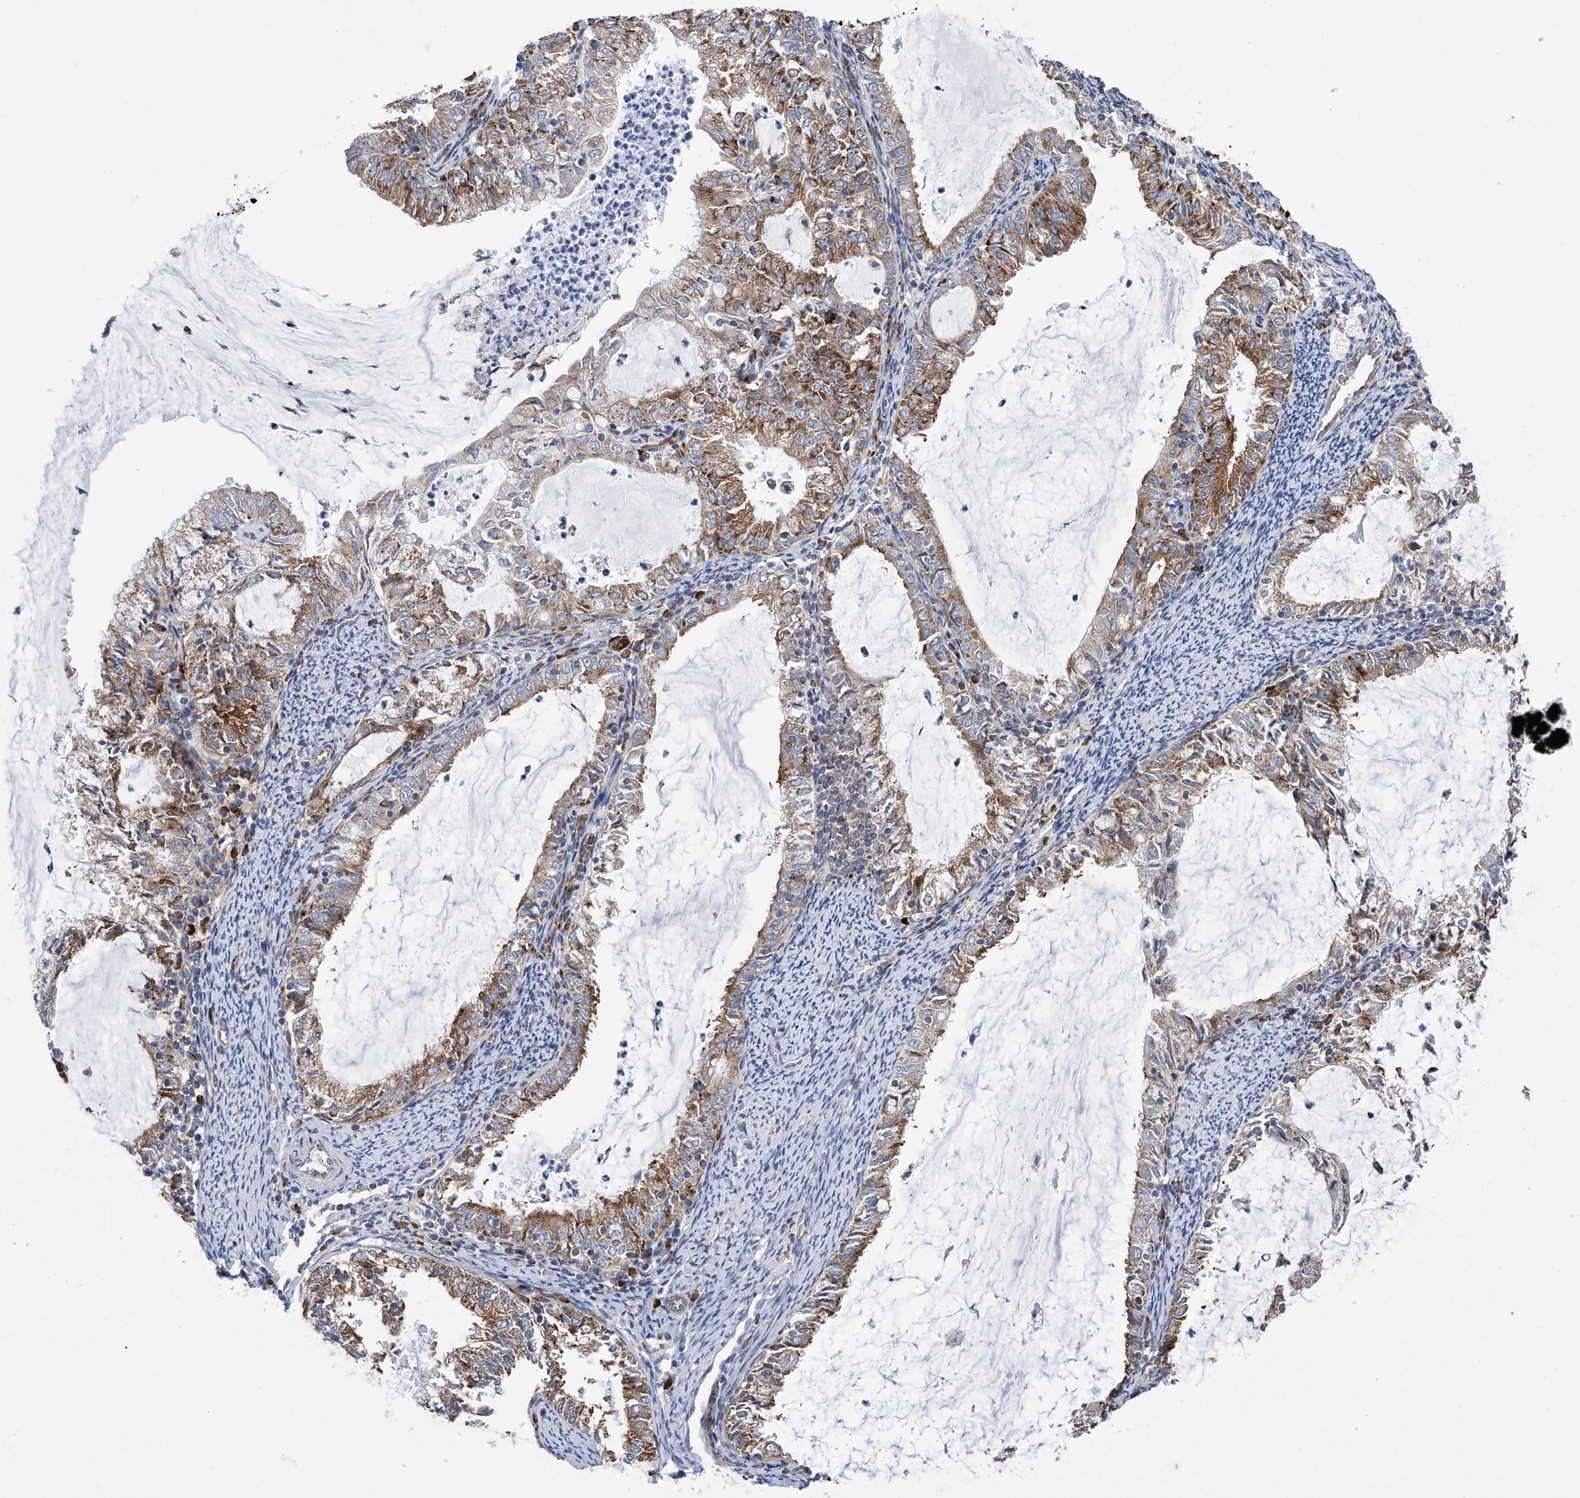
{"staining": {"intensity": "moderate", "quantity": ">75%", "location": "cytoplasmic/membranous"}, "tissue": "endometrial cancer", "cell_type": "Tumor cells", "image_type": "cancer", "snomed": [{"axis": "morphology", "description": "Adenocarcinoma, NOS"}, {"axis": "topography", "description": "Endometrium"}], "caption": "Immunohistochemistry (IHC) (DAB (3,3'-diaminobenzidine)) staining of human endometrial cancer (adenocarcinoma) reveals moderate cytoplasmic/membranous protein staining in approximately >75% of tumor cells. Immunohistochemistry (IHC) stains the protein in brown and the nuclei are stained blue.", "gene": "RPL26L1", "patient": {"sex": "female", "age": 57}}